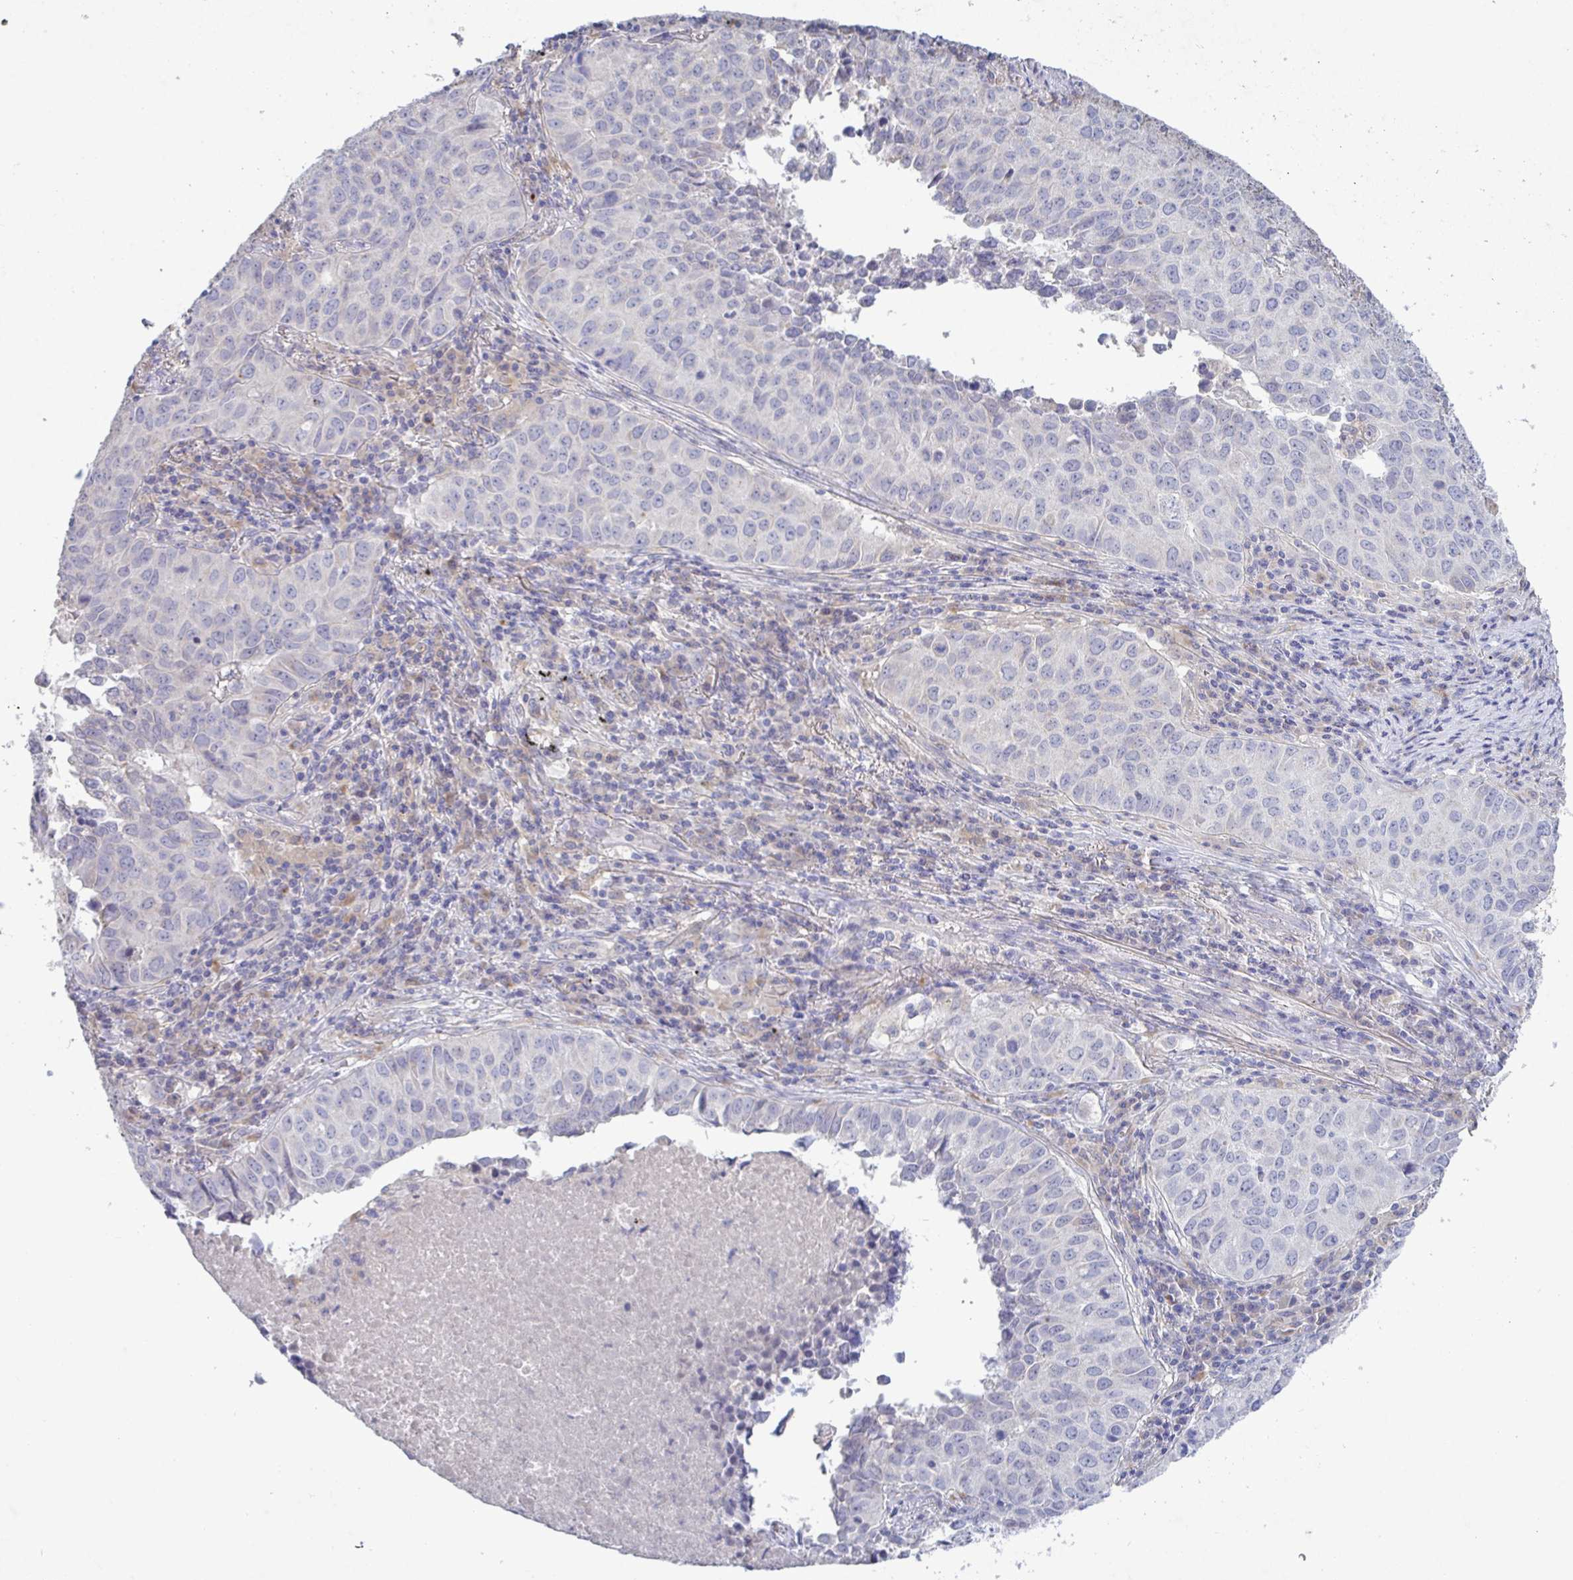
{"staining": {"intensity": "negative", "quantity": "none", "location": "none"}, "tissue": "lung cancer", "cell_type": "Tumor cells", "image_type": "cancer", "snomed": [{"axis": "morphology", "description": "Adenocarcinoma, NOS"}, {"axis": "topography", "description": "Lung"}], "caption": "This photomicrograph is of lung adenocarcinoma stained with IHC to label a protein in brown with the nuclei are counter-stained blue. There is no expression in tumor cells.", "gene": "GALNT13", "patient": {"sex": "female", "age": 50}}